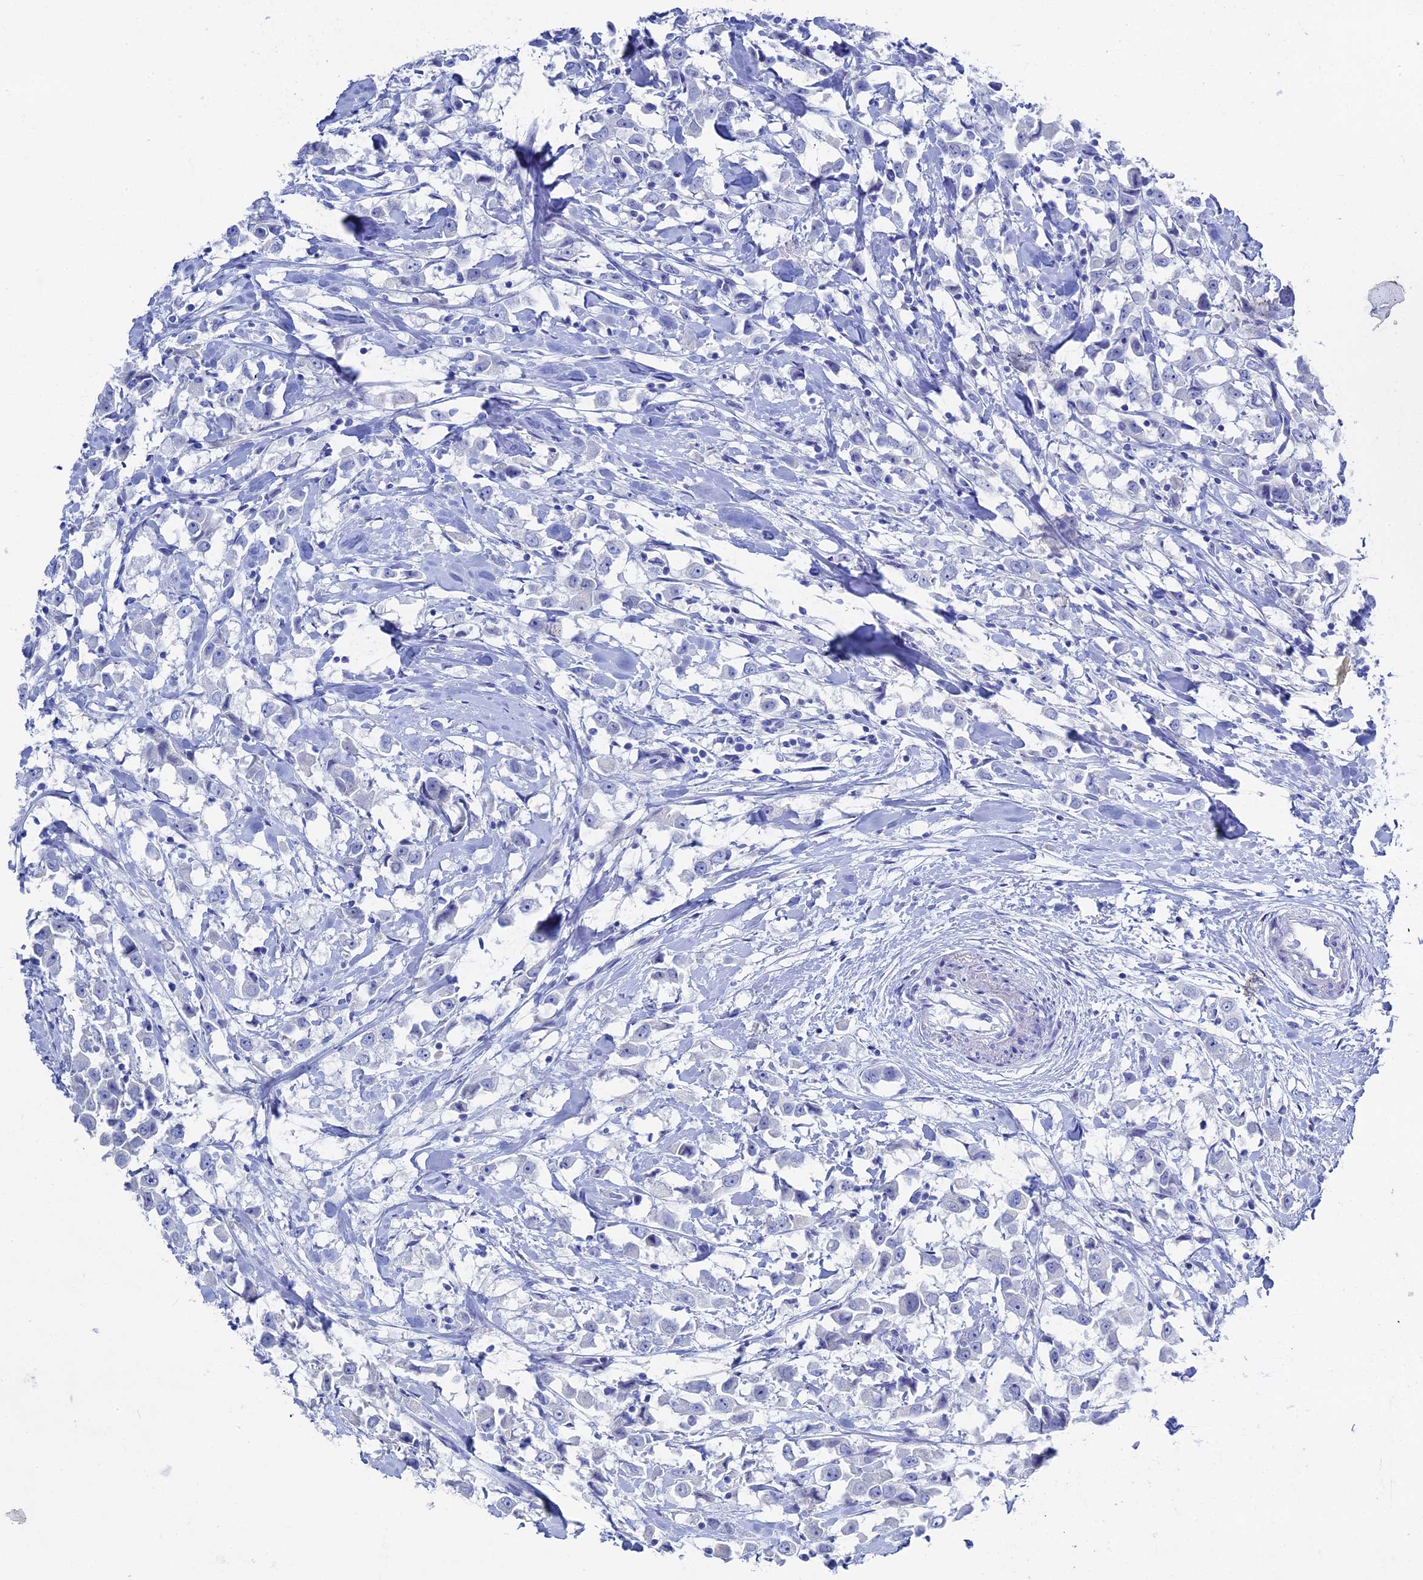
{"staining": {"intensity": "negative", "quantity": "none", "location": "none"}, "tissue": "breast cancer", "cell_type": "Tumor cells", "image_type": "cancer", "snomed": [{"axis": "morphology", "description": "Duct carcinoma"}, {"axis": "topography", "description": "Breast"}], "caption": "The immunohistochemistry (IHC) photomicrograph has no significant staining in tumor cells of breast cancer tissue. (Brightfield microscopy of DAB (3,3'-diaminobenzidine) immunohistochemistry at high magnification).", "gene": "UNC119", "patient": {"sex": "female", "age": 61}}